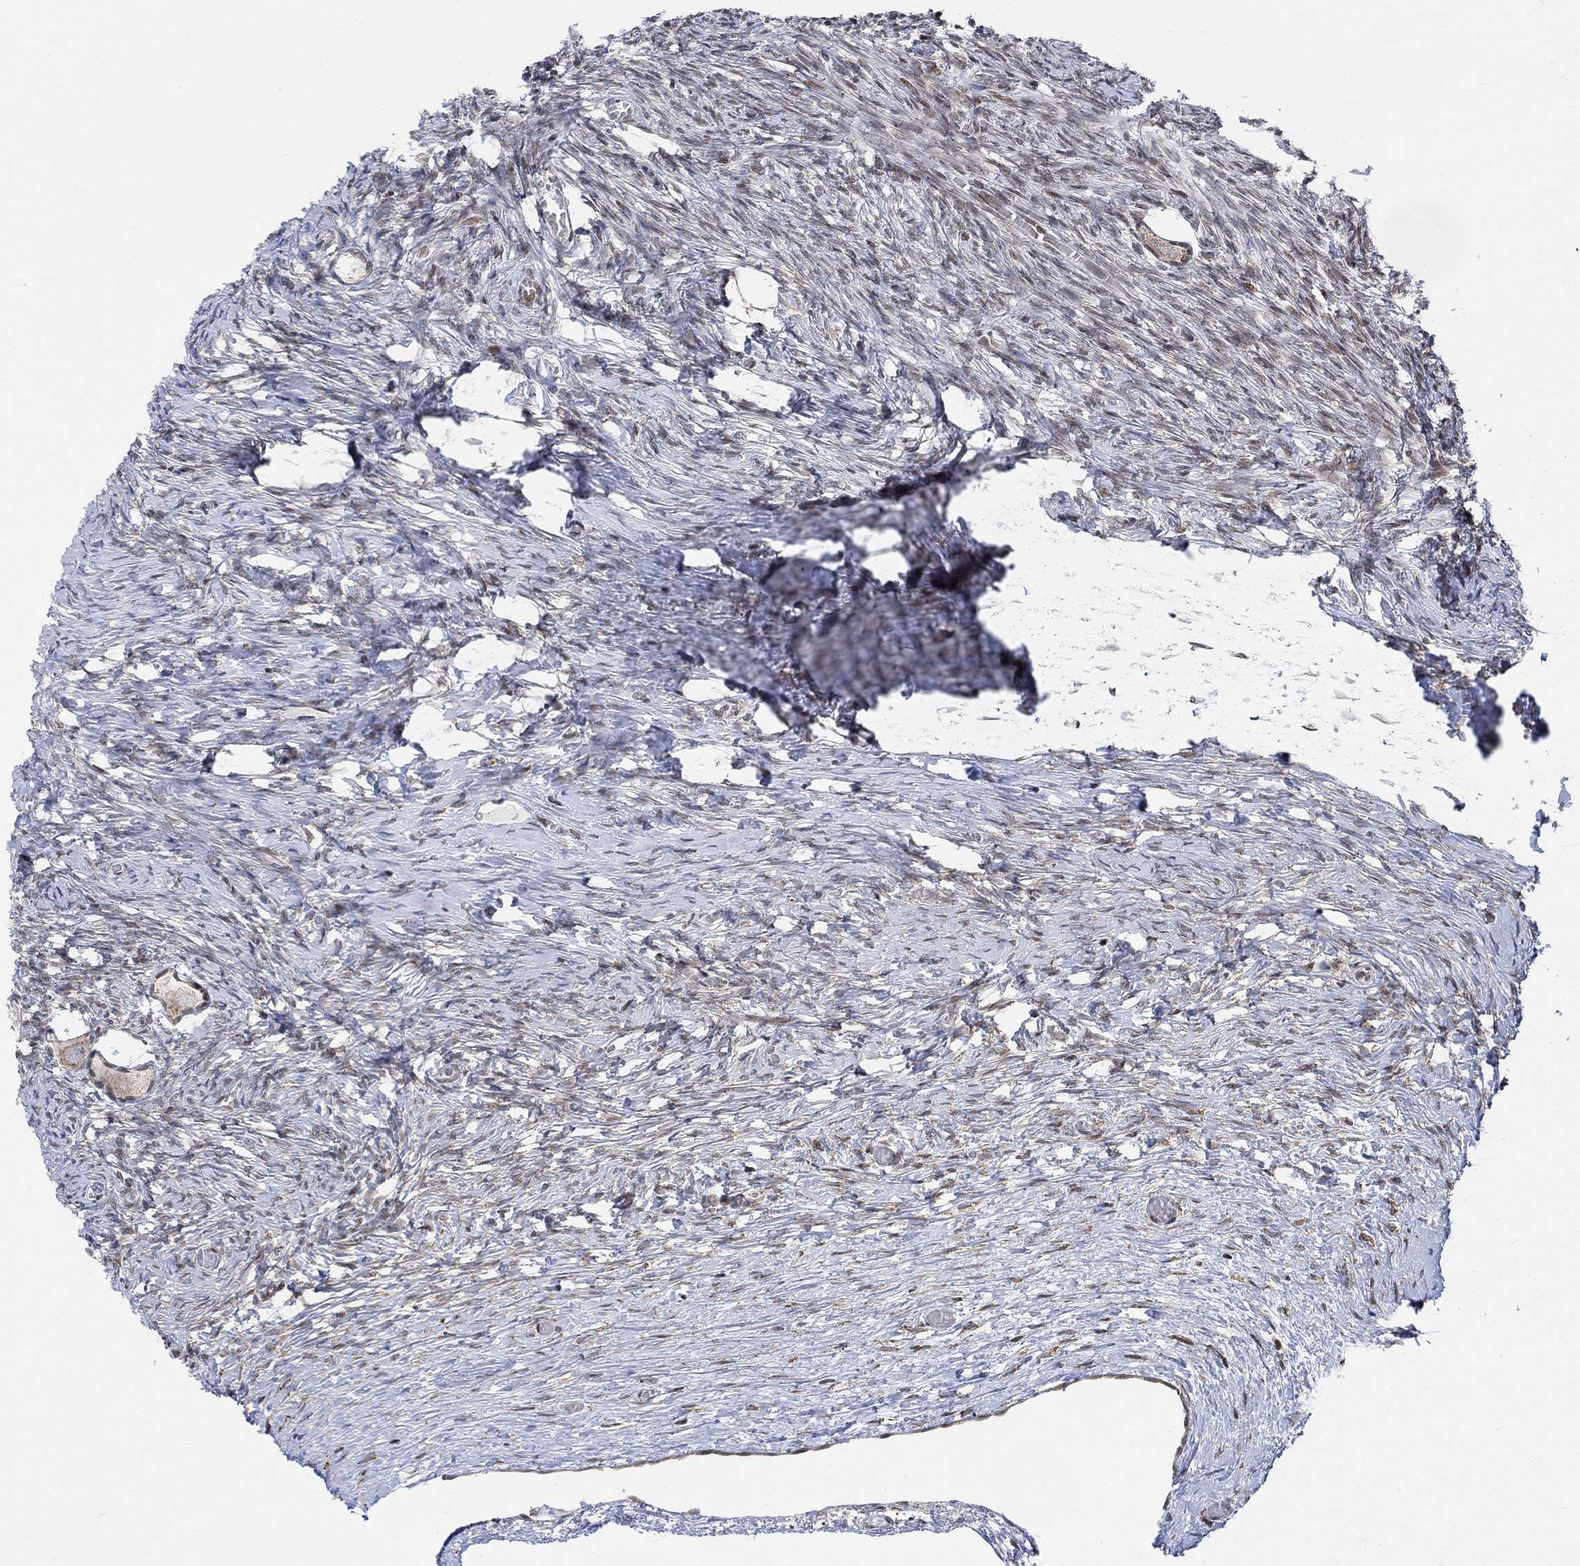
{"staining": {"intensity": "weak", "quantity": ">75%", "location": "cytoplasmic/membranous"}, "tissue": "ovary", "cell_type": "Follicle cells", "image_type": "normal", "snomed": [{"axis": "morphology", "description": "Normal tissue, NOS"}, {"axis": "topography", "description": "Ovary"}], "caption": "A brown stain labels weak cytoplasmic/membranous expression of a protein in follicle cells of normal human ovary. Nuclei are stained in blue.", "gene": "ABHD14A", "patient": {"sex": "female", "age": 27}}